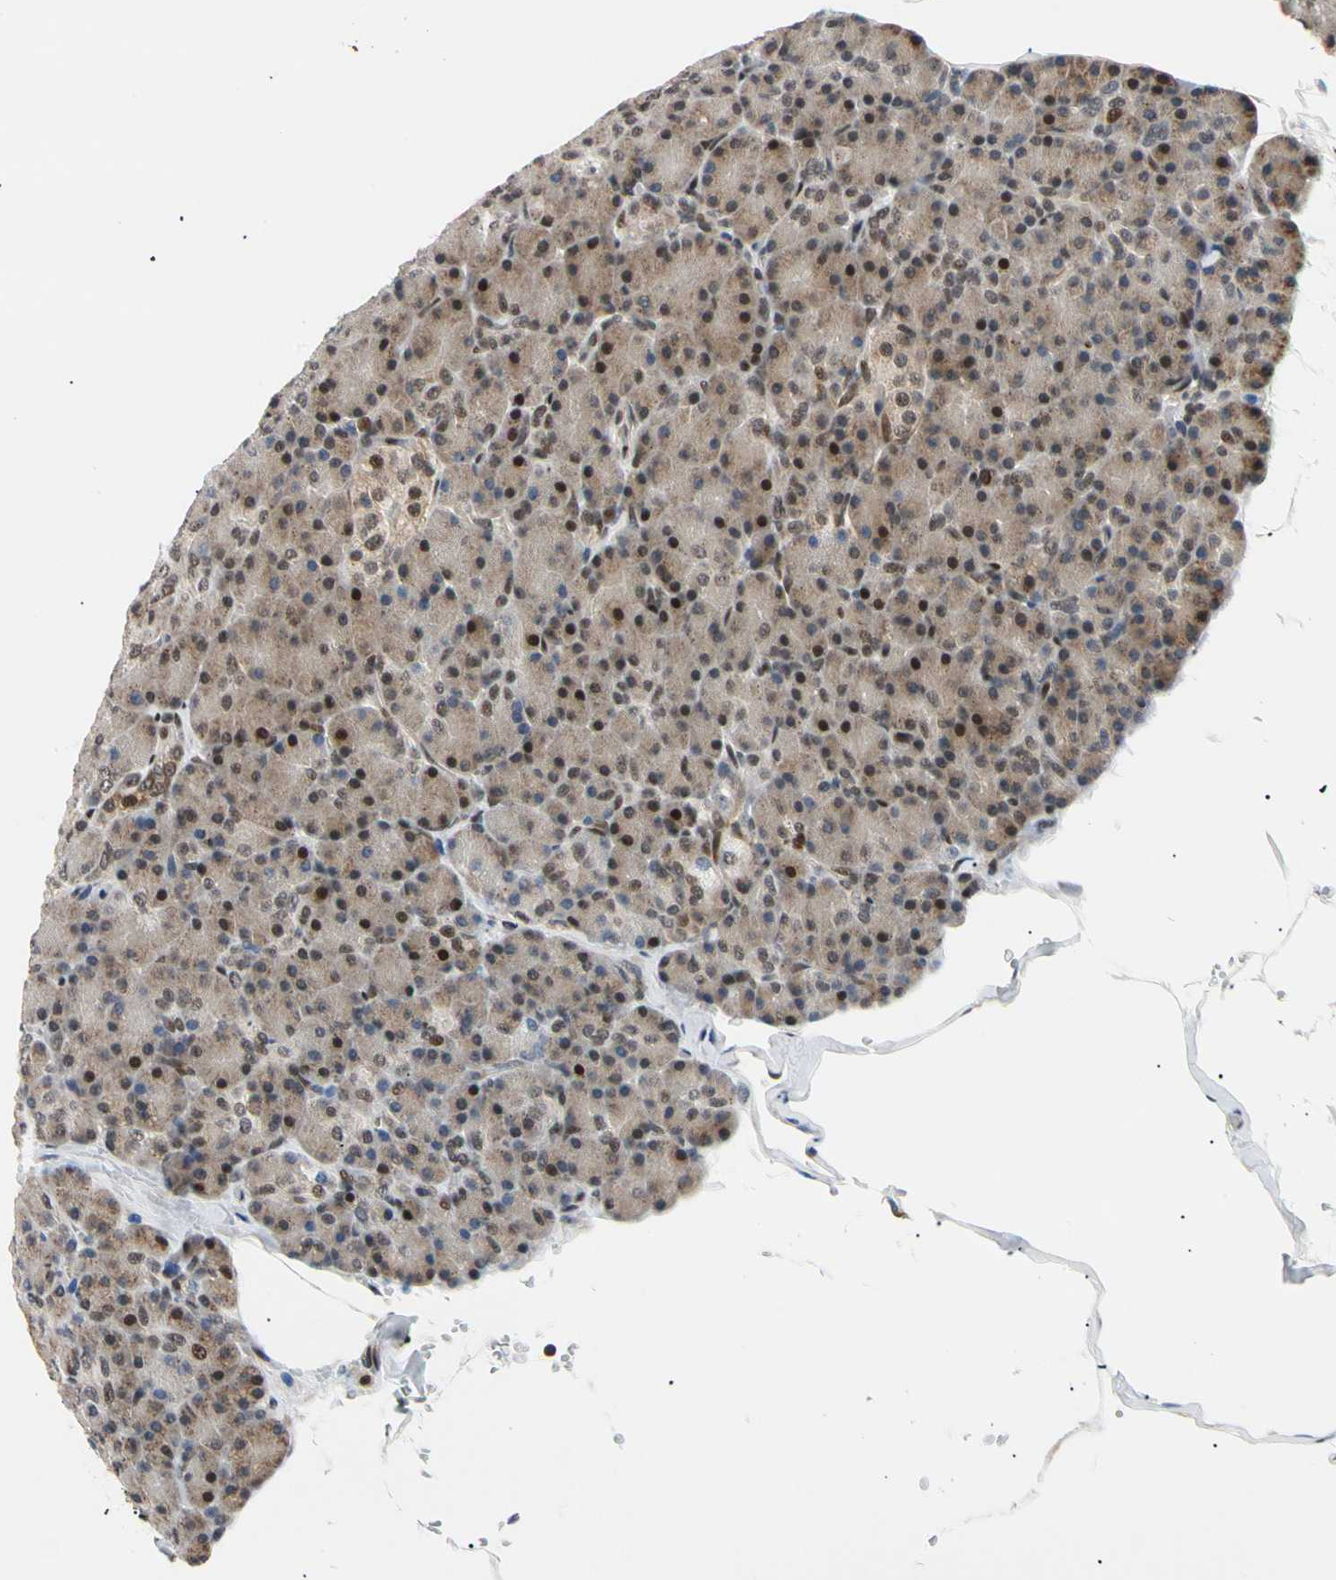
{"staining": {"intensity": "moderate", "quantity": "25%-75%", "location": "nuclear"}, "tissue": "pancreas", "cell_type": "Exocrine glandular cells", "image_type": "normal", "snomed": [{"axis": "morphology", "description": "Normal tissue, NOS"}, {"axis": "topography", "description": "Pancreas"}], "caption": "Immunohistochemical staining of benign pancreas shows 25%-75% levels of moderate nuclear protein positivity in about 25%-75% of exocrine glandular cells.", "gene": "E2F1", "patient": {"sex": "female", "age": 43}}